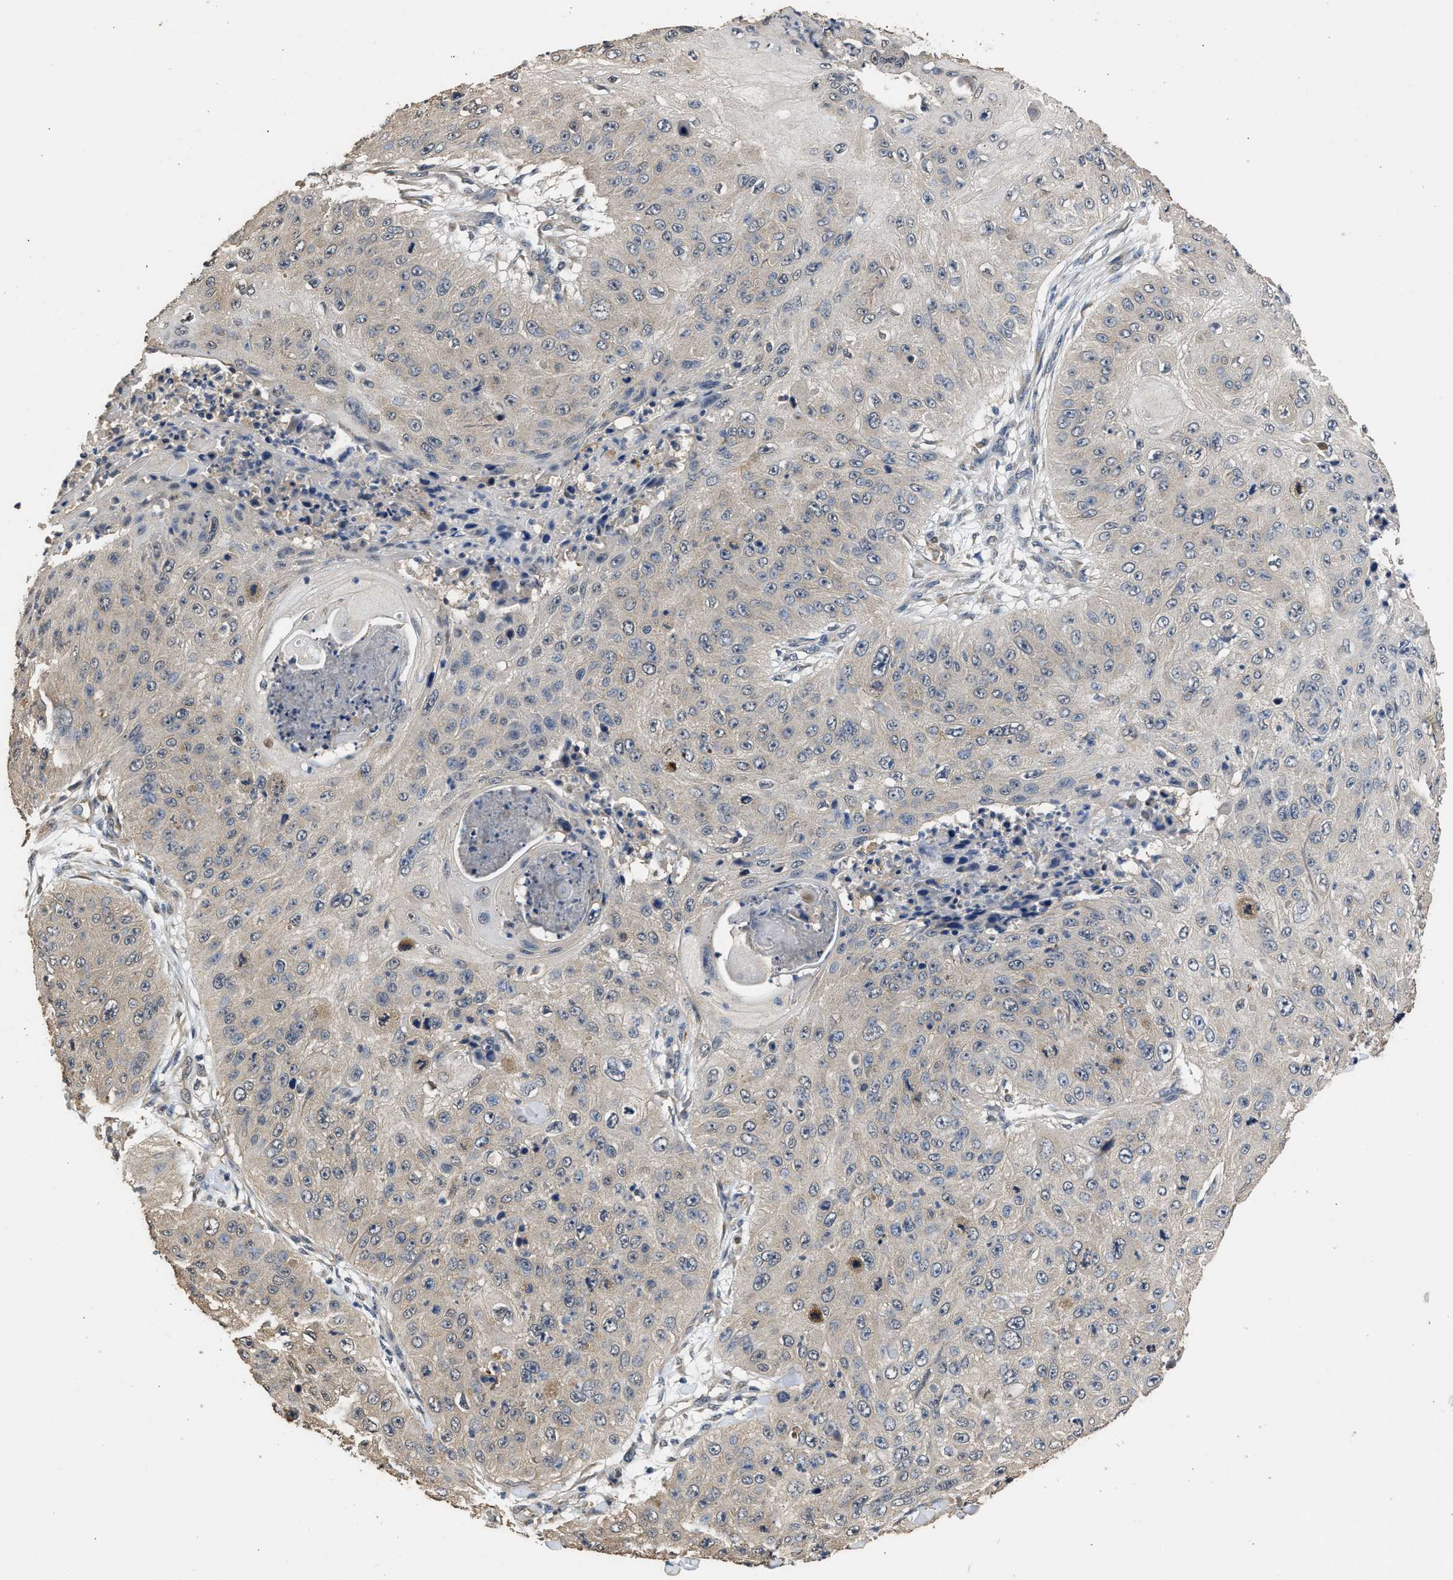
{"staining": {"intensity": "negative", "quantity": "none", "location": "none"}, "tissue": "skin cancer", "cell_type": "Tumor cells", "image_type": "cancer", "snomed": [{"axis": "morphology", "description": "Squamous cell carcinoma, NOS"}, {"axis": "topography", "description": "Skin"}], "caption": "Tumor cells show no significant protein expression in skin cancer.", "gene": "SPINT2", "patient": {"sex": "female", "age": 80}}